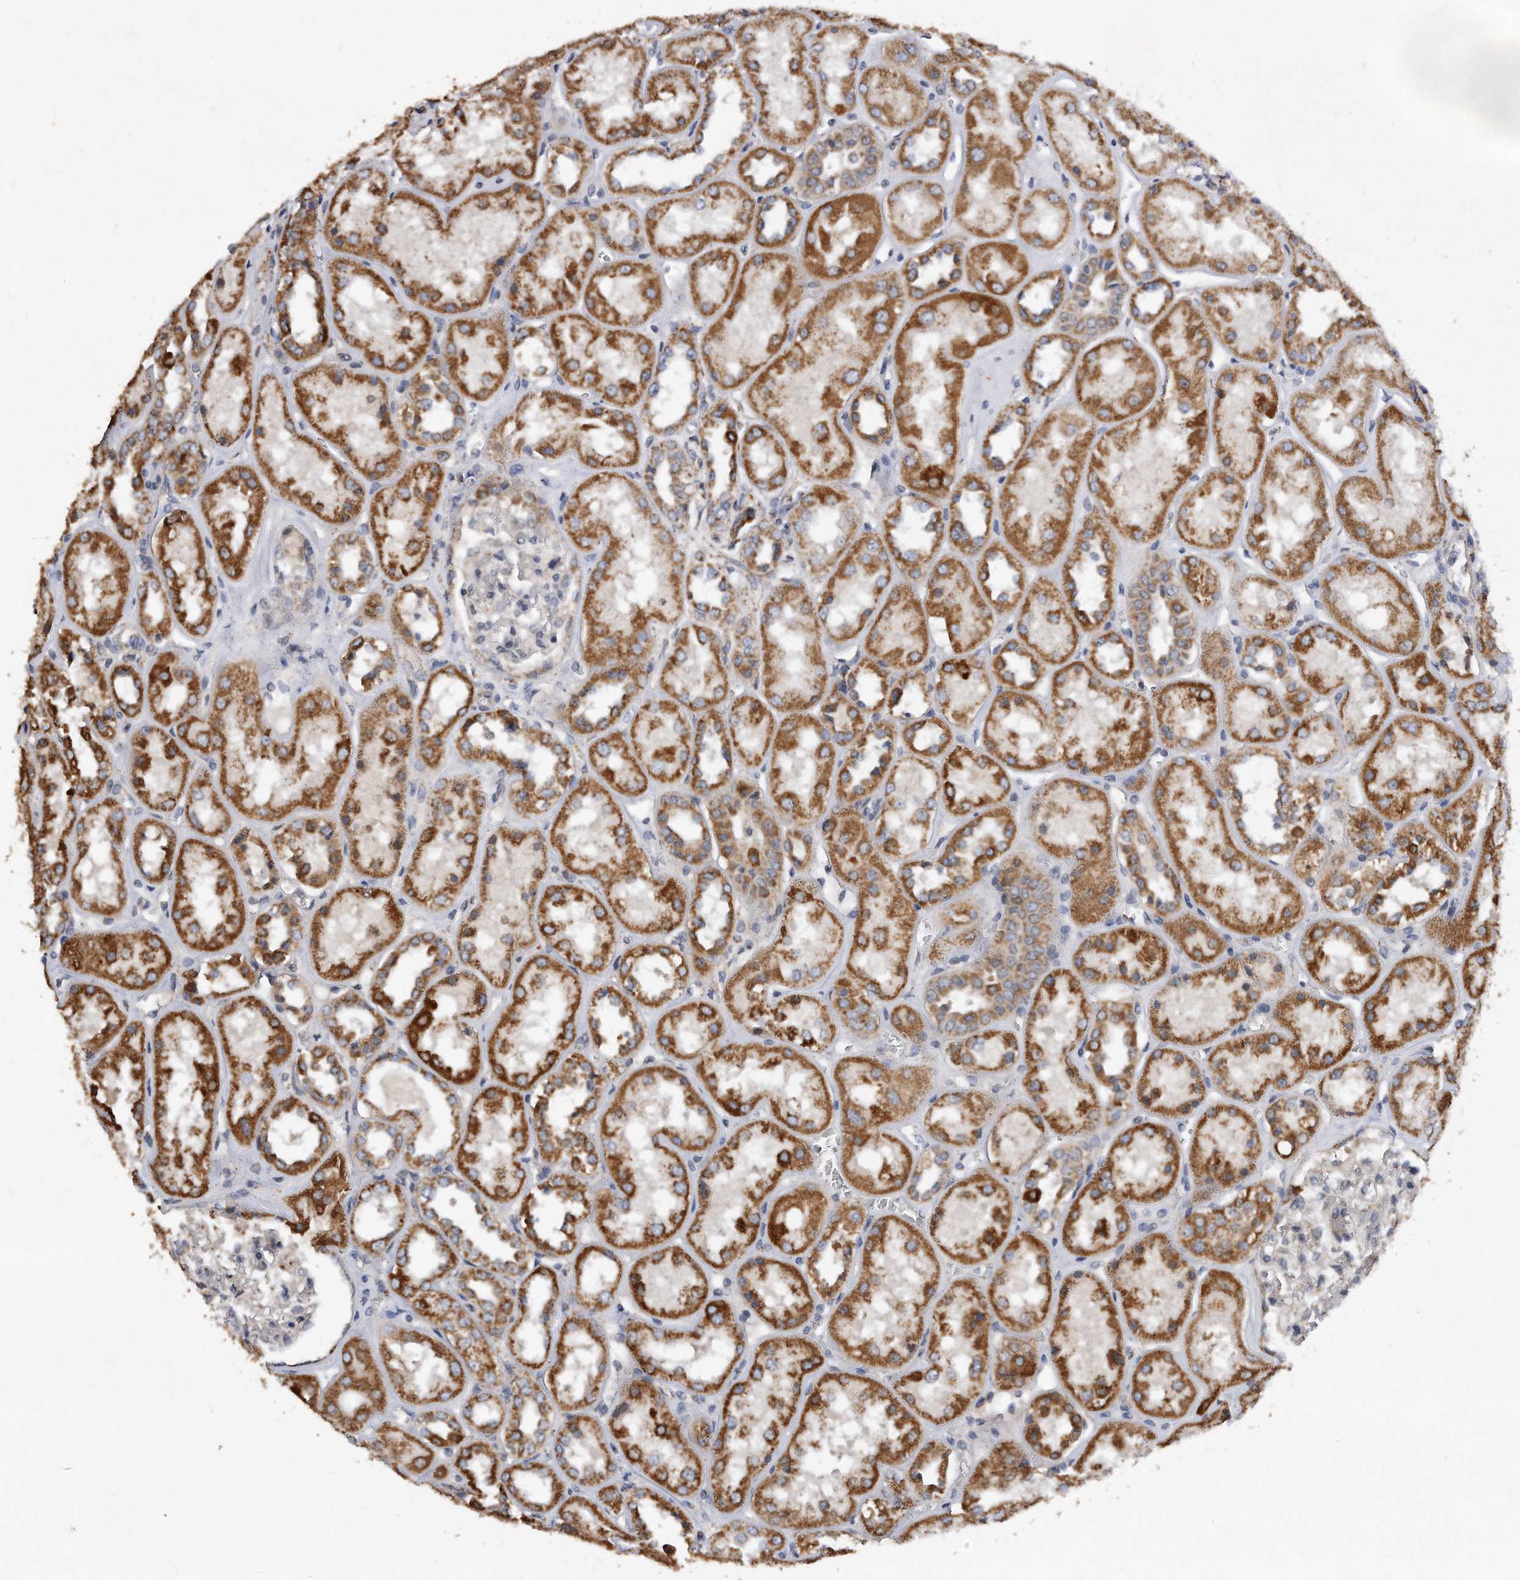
{"staining": {"intensity": "moderate", "quantity": "<25%", "location": "cytoplasmic/membranous"}, "tissue": "kidney", "cell_type": "Cells in glomeruli", "image_type": "normal", "snomed": [{"axis": "morphology", "description": "Normal tissue, NOS"}, {"axis": "topography", "description": "Kidney"}], "caption": "Cells in glomeruli display moderate cytoplasmic/membranous expression in about <25% of cells in benign kidney.", "gene": "PPP5C", "patient": {"sex": "male", "age": 70}}